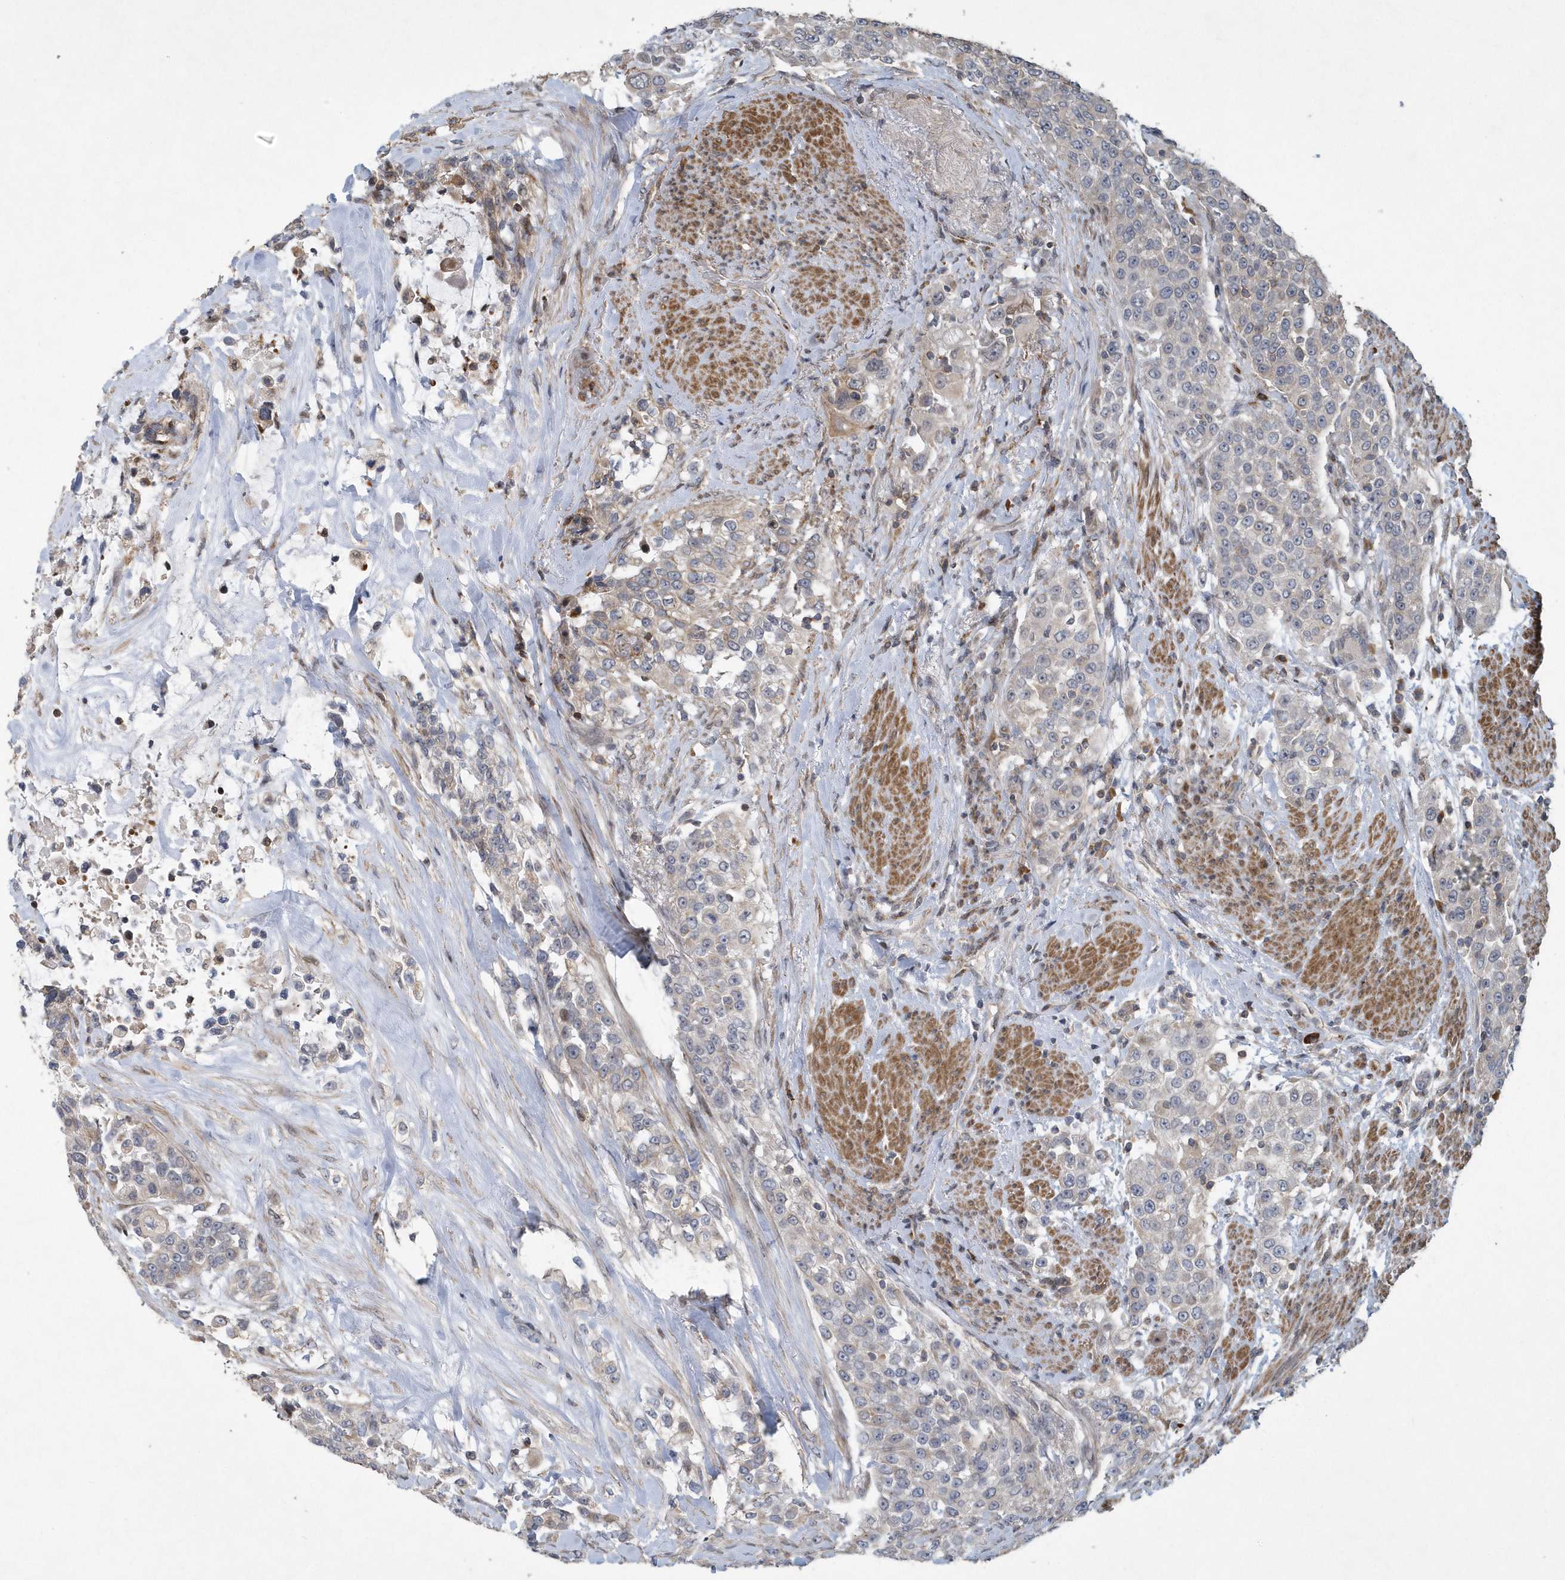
{"staining": {"intensity": "weak", "quantity": "<25%", "location": "cytoplasmic/membranous"}, "tissue": "urothelial cancer", "cell_type": "Tumor cells", "image_type": "cancer", "snomed": [{"axis": "morphology", "description": "Urothelial carcinoma, High grade"}, {"axis": "topography", "description": "Urinary bladder"}], "caption": "High magnification brightfield microscopy of high-grade urothelial carcinoma stained with DAB (brown) and counterstained with hematoxylin (blue): tumor cells show no significant positivity.", "gene": "N4BP2", "patient": {"sex": "female", "age": 80}}